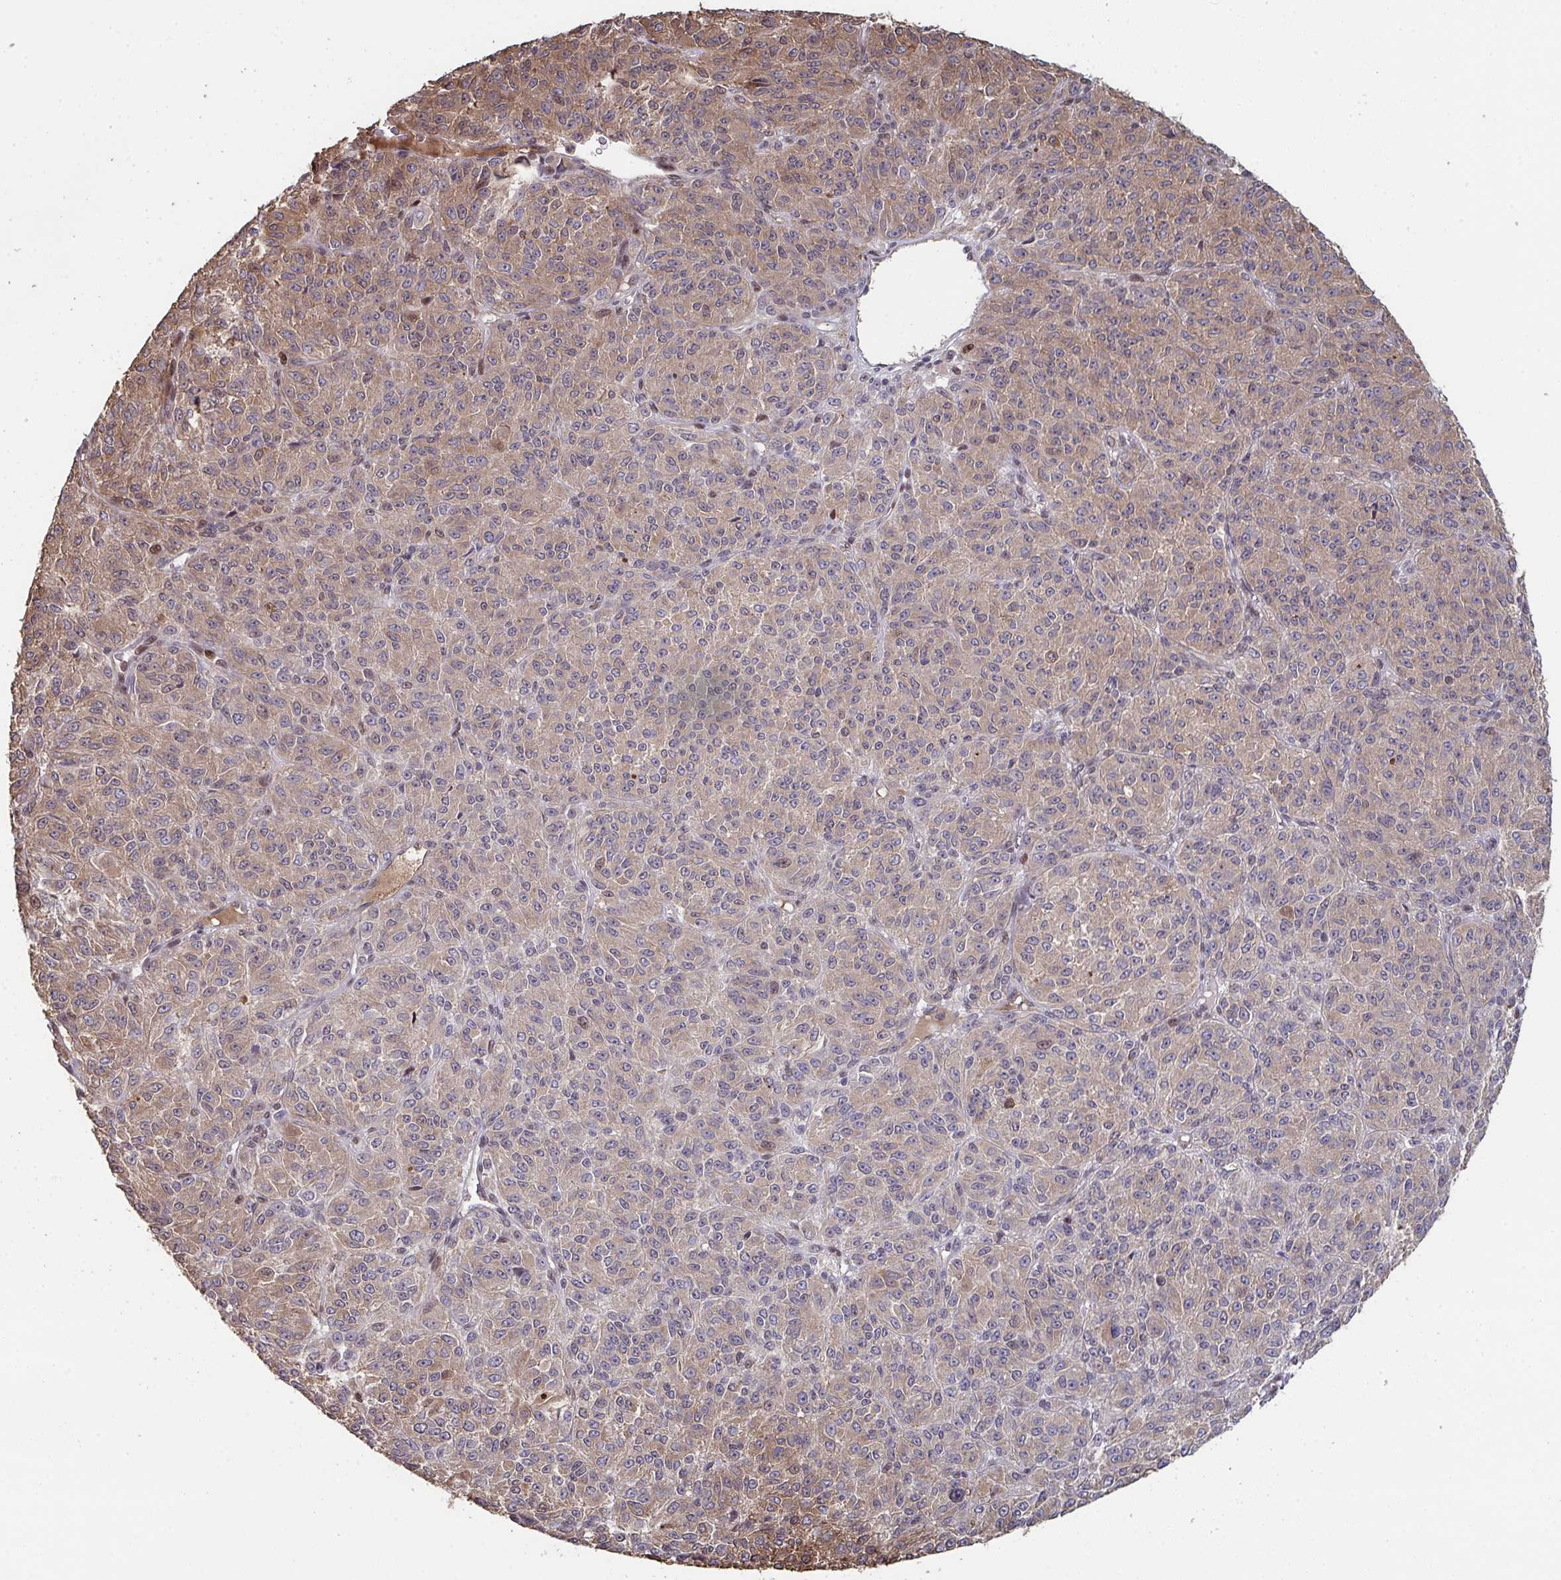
{"staining": {"intensity": "moderate", "quantity": "25%-75%", "location": "cytoplasmic/membranous"}, "tissue": "melanoma", "cell_type": "Tumor cells", "image_type": "cancer", "snomed": [{"axis": "morphology", "description": "Malignant melanoma, Metastatic site"}, {"axis": "topography", "description": "Brain"}], "caption": "Immunohistochemistry (IHC) staining of melanoma, which shows medium levels of moderate cytoplasmic/membranous positivity in approximately 25%-75% of tumor cells indicating moderate cytoplasmic/membranous protein expression. The staining was performed using DAB (3,3'-diaminobenzidine) (brown) for protein detection and nuclei were counterstained in hematoxylin (blue).", "gene": "ACD", "patient": {"sex": "female", "age": 56}}